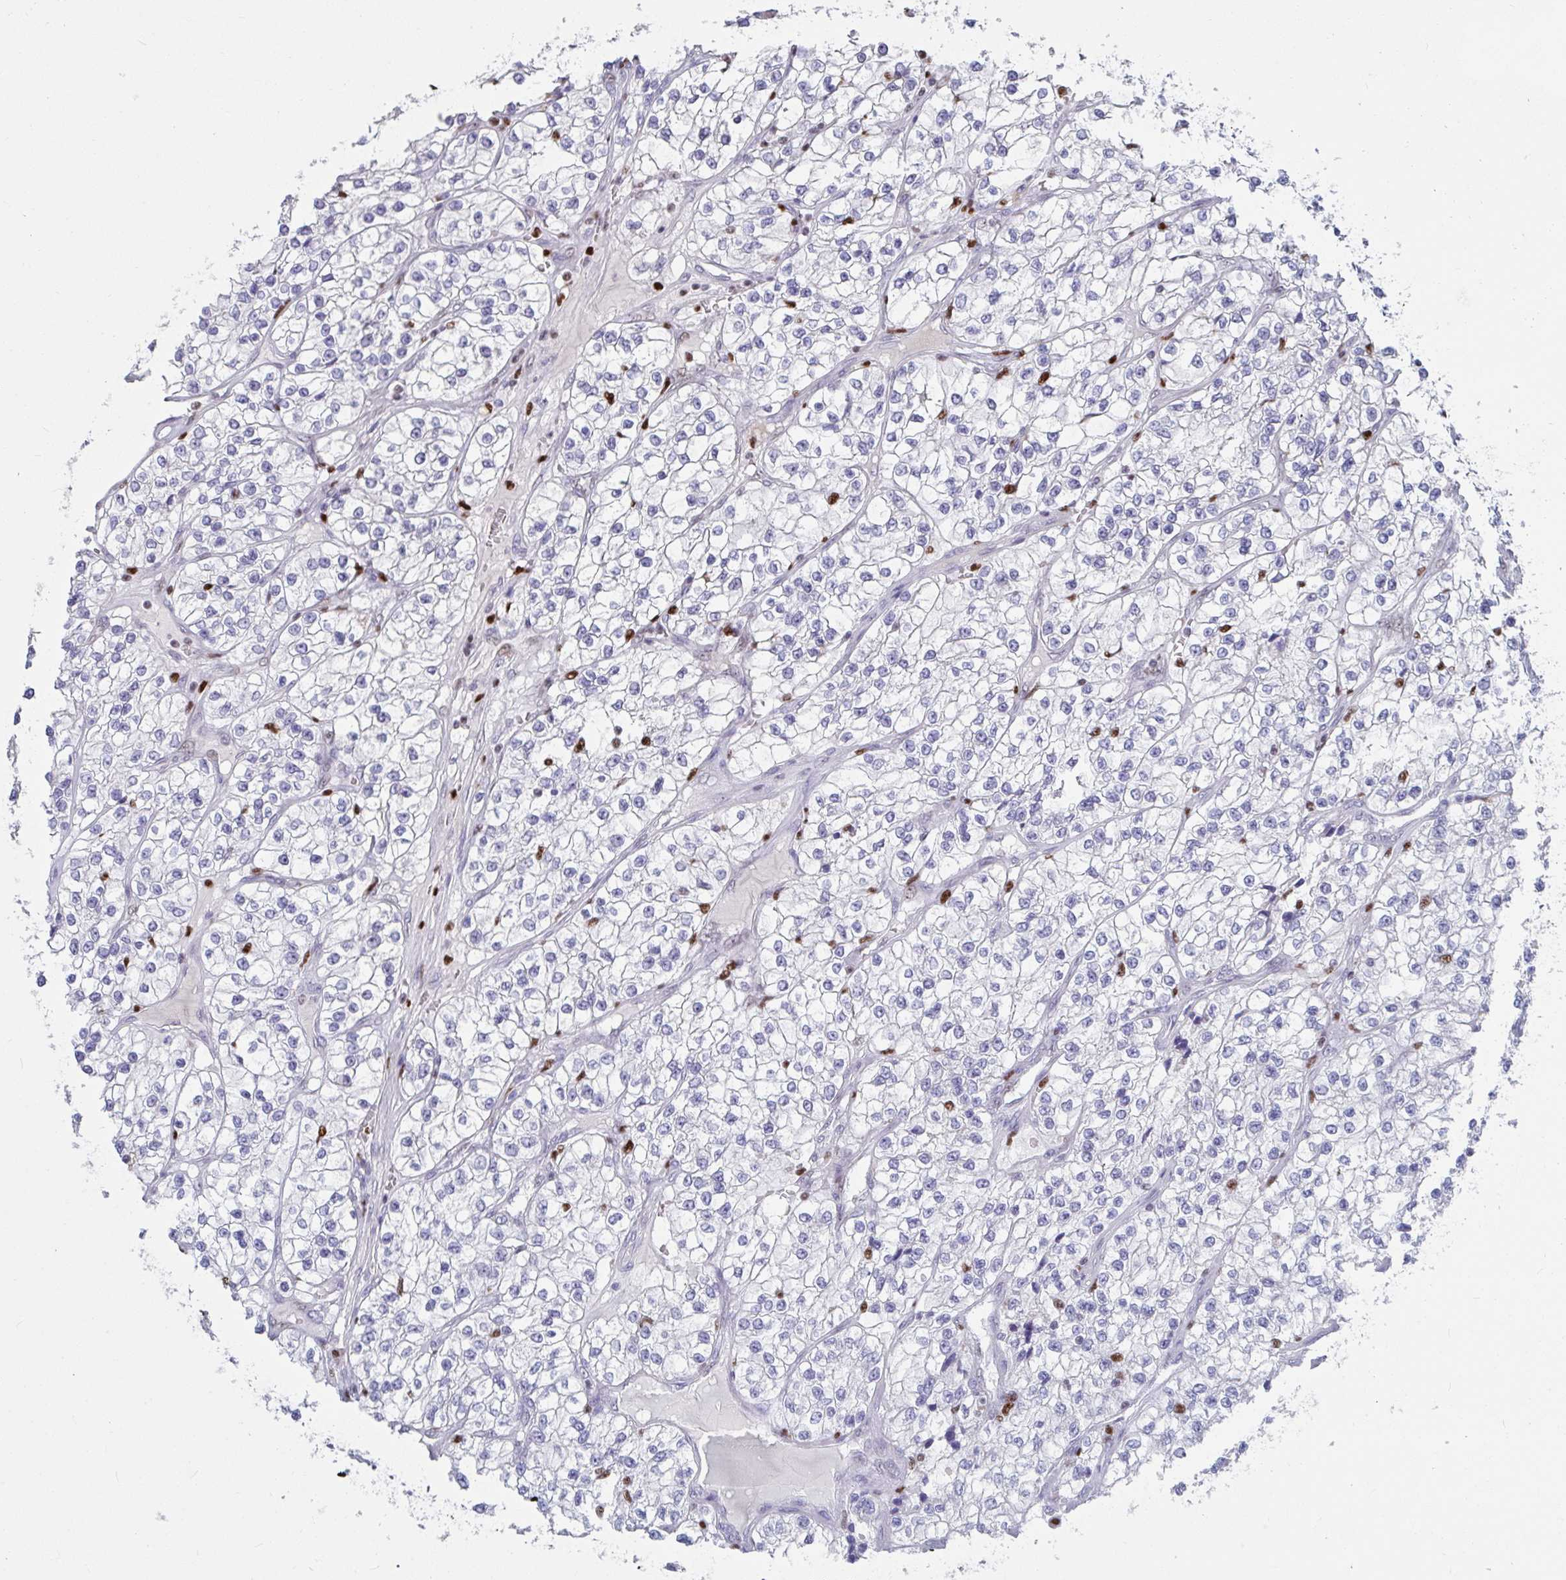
{"staining": {"intensity": "negative", "quantity": "none", "location": "none"}, "tissue": "renal cancer", "cell_type": "Tumor cells", "image_type": "cancer", "snomed": [{"axis": "morphology", "description": "Adenocarcinoma, NOS"}, {"axis": "topography", "description": "Kidney"}], "caption": "The micrograph exhibits no staining of tumor cells in renal cancer. Brightfield microscopy of IHC stained with DAB (brown) and hematoxylin (blue), captured at high magnification.", "gene": "ZNF586", "patient": {"sex": "female", "age": 57}}